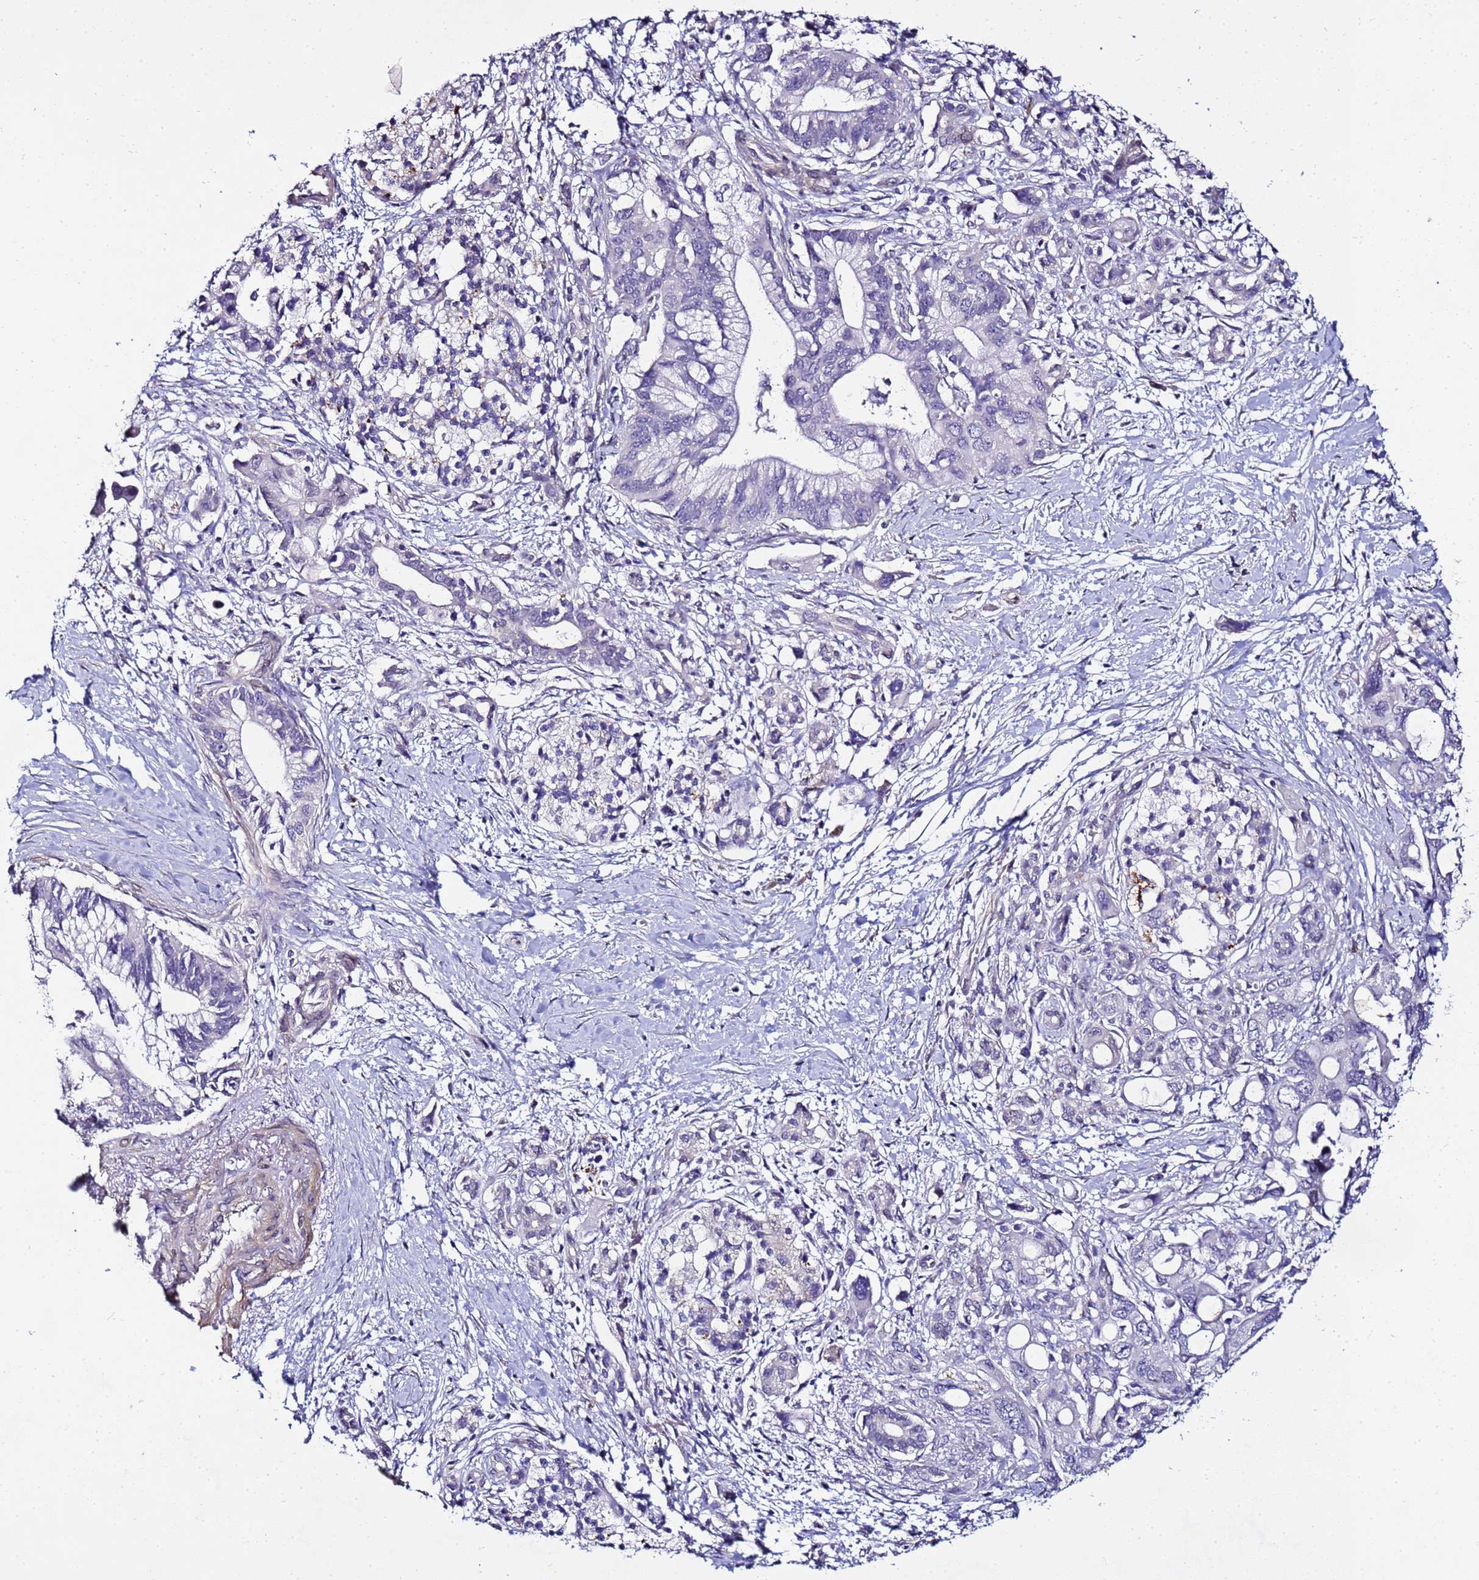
{"staining": {"intensity": "negative", "quantity": "none", "location": "none"}, "tissue": "pancreatic cancer", "cell_type": "Tumor cells", "image_type": "cancer", "snomed": [{"axis": "morphology", "description": "Adenocarcinoma, NOS"}, {"axis": "topography", "description": "Pancreas"}], "caption": "Immunohistochemical staining of pancreatic adenocarcinoma reveals no significant positivity in tumor cells.", "gene": "FAM166B", "patient": {"sex": "male", "age": 68}}